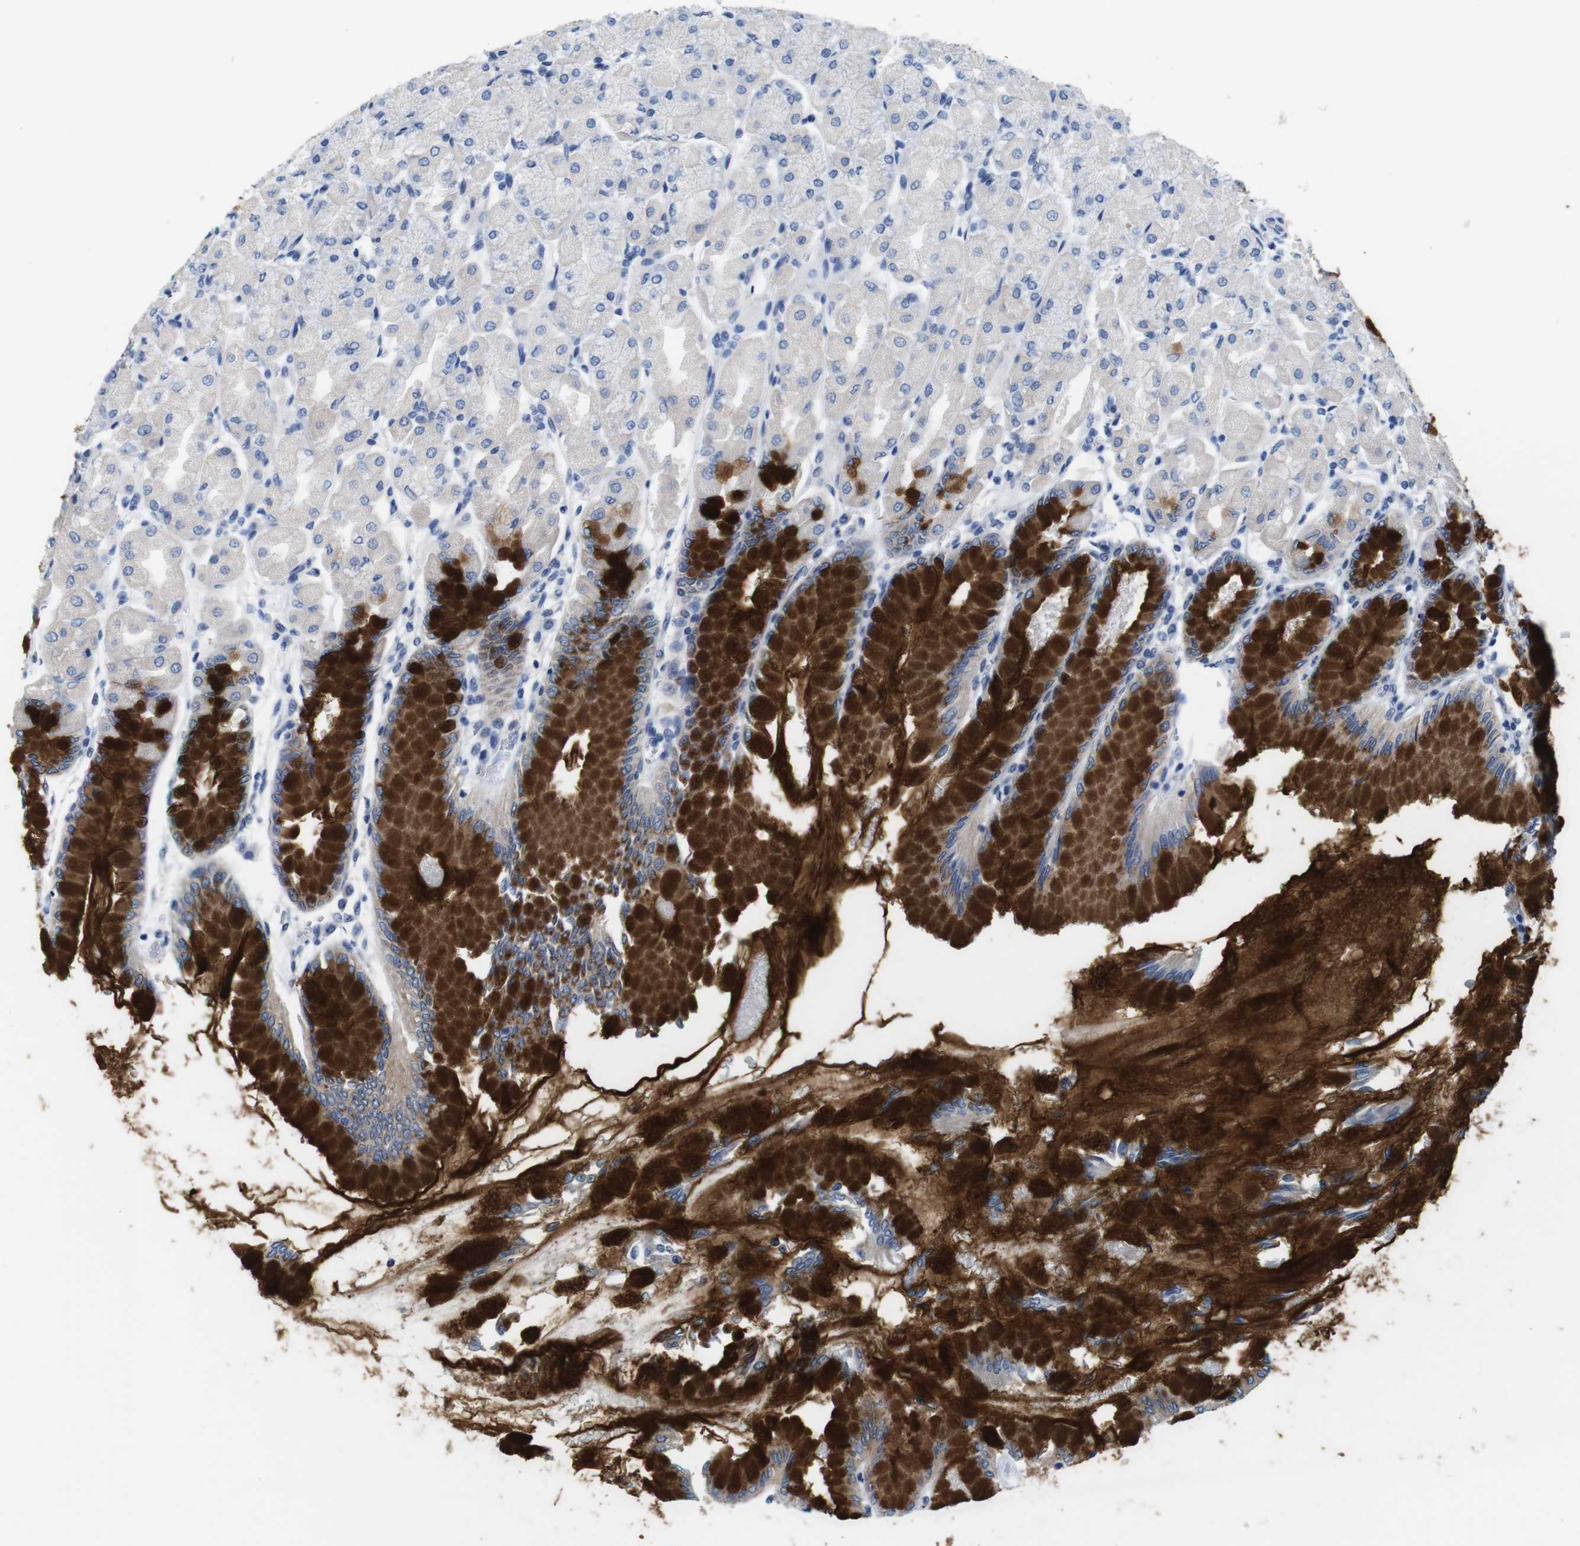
{"staining": {"intensity": "strong", "quantity": "25%-75%", "location": "cytoplasmic/membranous"}, "tissue": "stomach", "cell_type": "Glandular cells", "image_type": "normal", "snomed": [{"axis": "morphology", "description": "Normal tissue, NOS"}, {"axis": "topography", "description": "Stomach, upper"}], "caption": "Immunohistochemistry of benign stomach demonstrates high levels of strong cytoplasmic/membranous positivity in approximately 25%-75% of glandular cells.", "gene": "C1RL", "patient": {"sex": "female", "age": 56}}